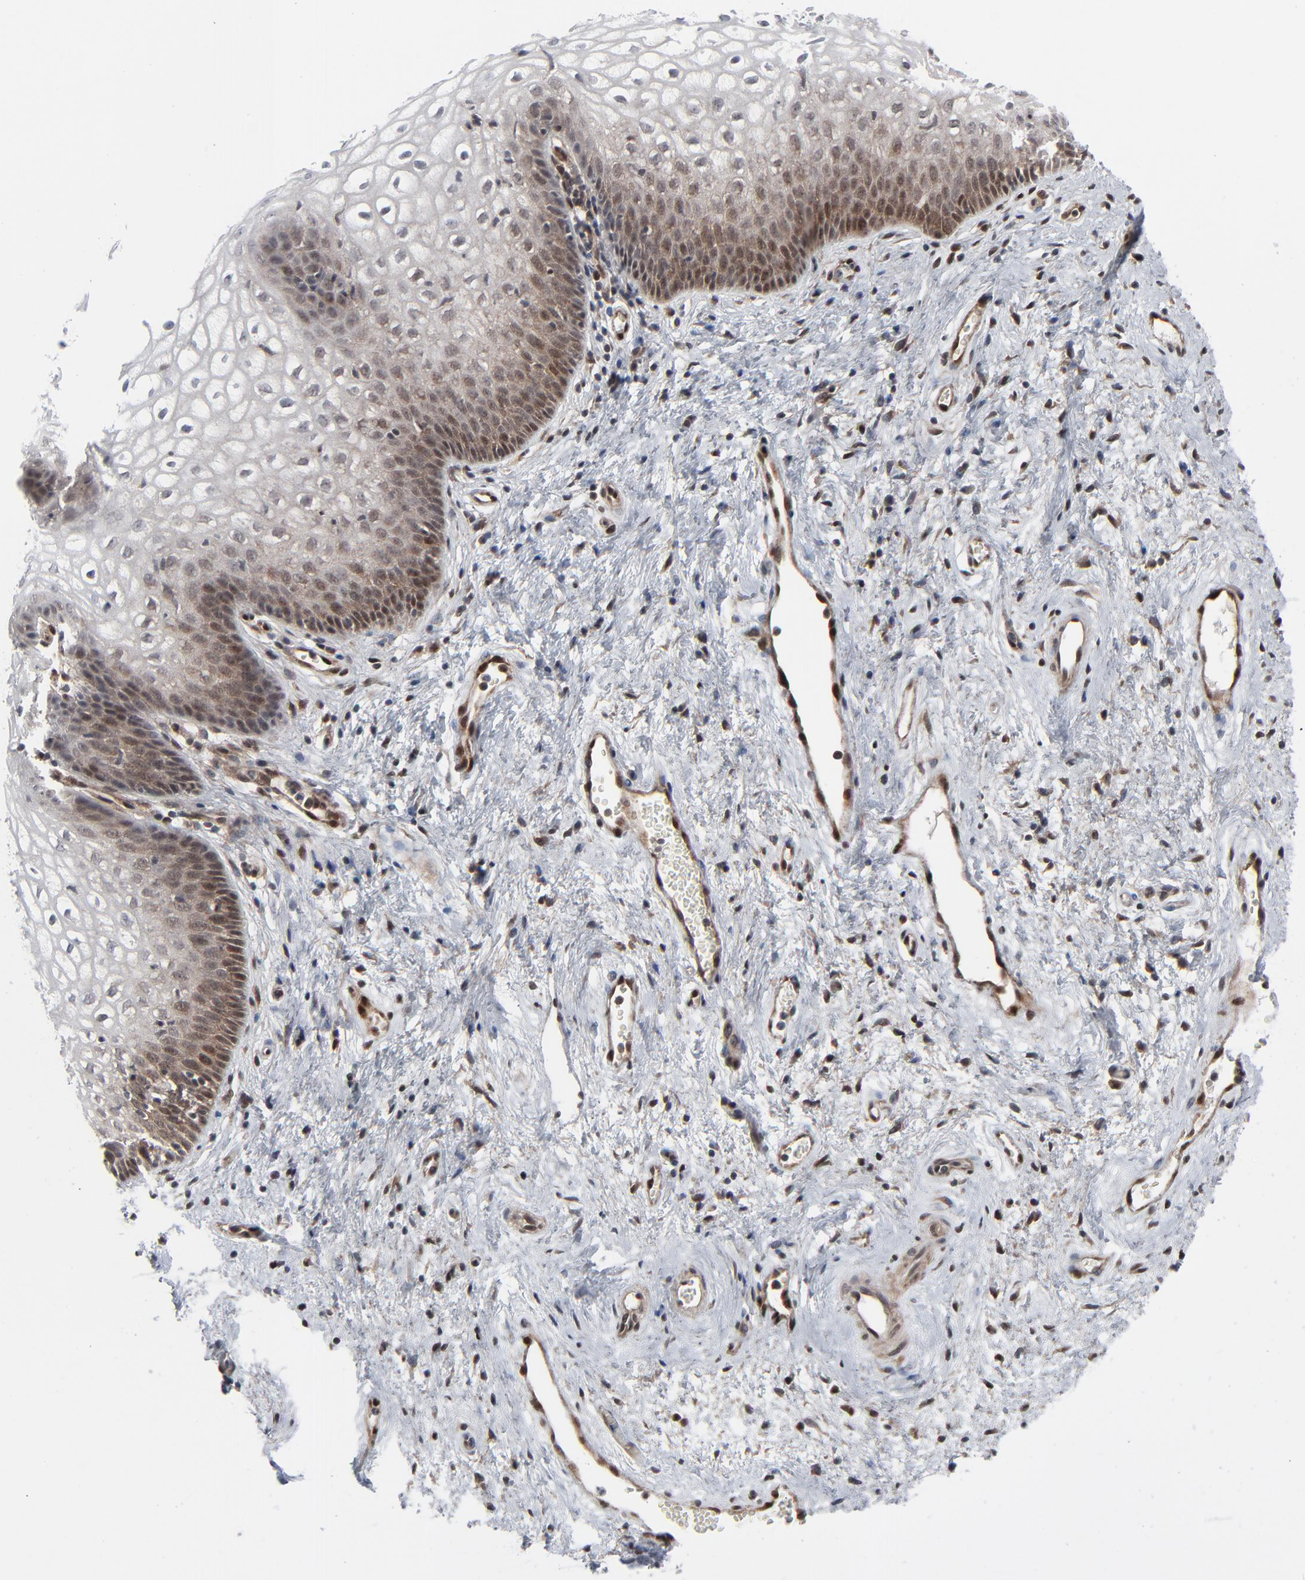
{"staining": {"intensity": "moderate", "quantity": "25%-75%", "location": "cytoplasmic/membranous,nuclear"}, "tissue": "vagina", "cell_type": "Squamous epithelial cells", "image_type": "normal", "snomed": [{"axis": "morphology", "description": "Normal tissue, NOS"}, {"axis": "topography", "description": "Vagina"}], "caption": "IHC staining of normal vagina, which shows medium levels of moderate cytoplasmic/membranous,nuclear staining in about 25%-75% of squamous epithelial cells indicating moderate cytoplasmic/membranous,nuclear protein positivity. The staining was performed using DAB (3,3'-diaminobenzidine) (brown) for protein detection and nuclei were counterstained in hematoxylin (blue).", "gene": "AKT1", "patient": {"sex": "female", "age": 34}}